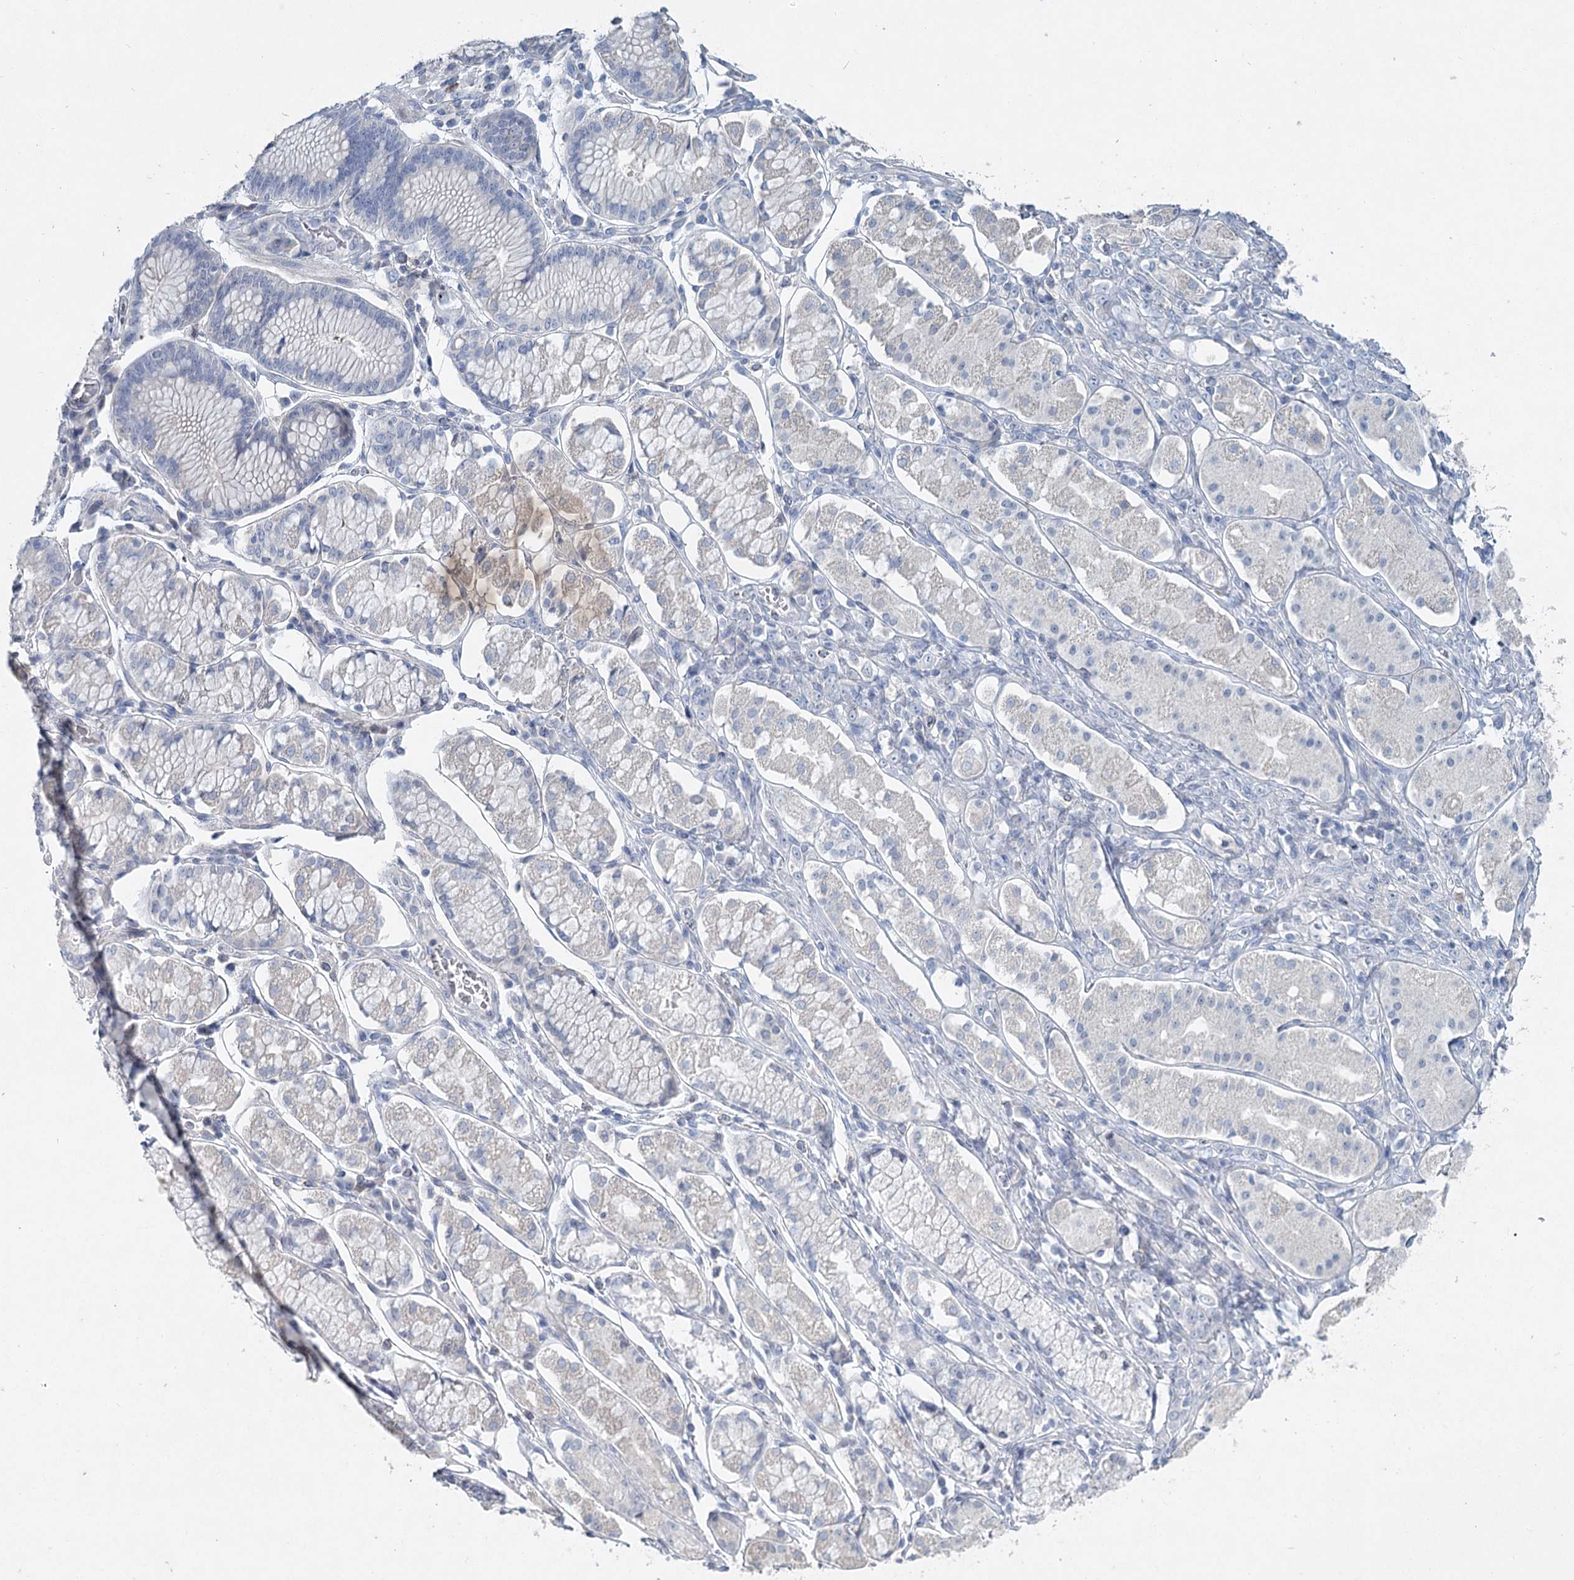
{"staining": {"intensity": "negative", "quantity": "none", "location": "none"}, "tissue": "stomach cancer", "cell_type": "Tumor cells", "image_type": "cancer", "snomed": [{"axis": "morphology", "description": "Normal tissue, NOS"}, {"axis": "morphology", "description": "Adenocarcinoma, NOS"}, {"axis": "topography", "description": "Stomach"}], "caption": "Image shows no significant protein staining in tumor cells of stomach cancer.", "gene": "MAP3K13", "patient": {"sex": "male", "age": 82}}